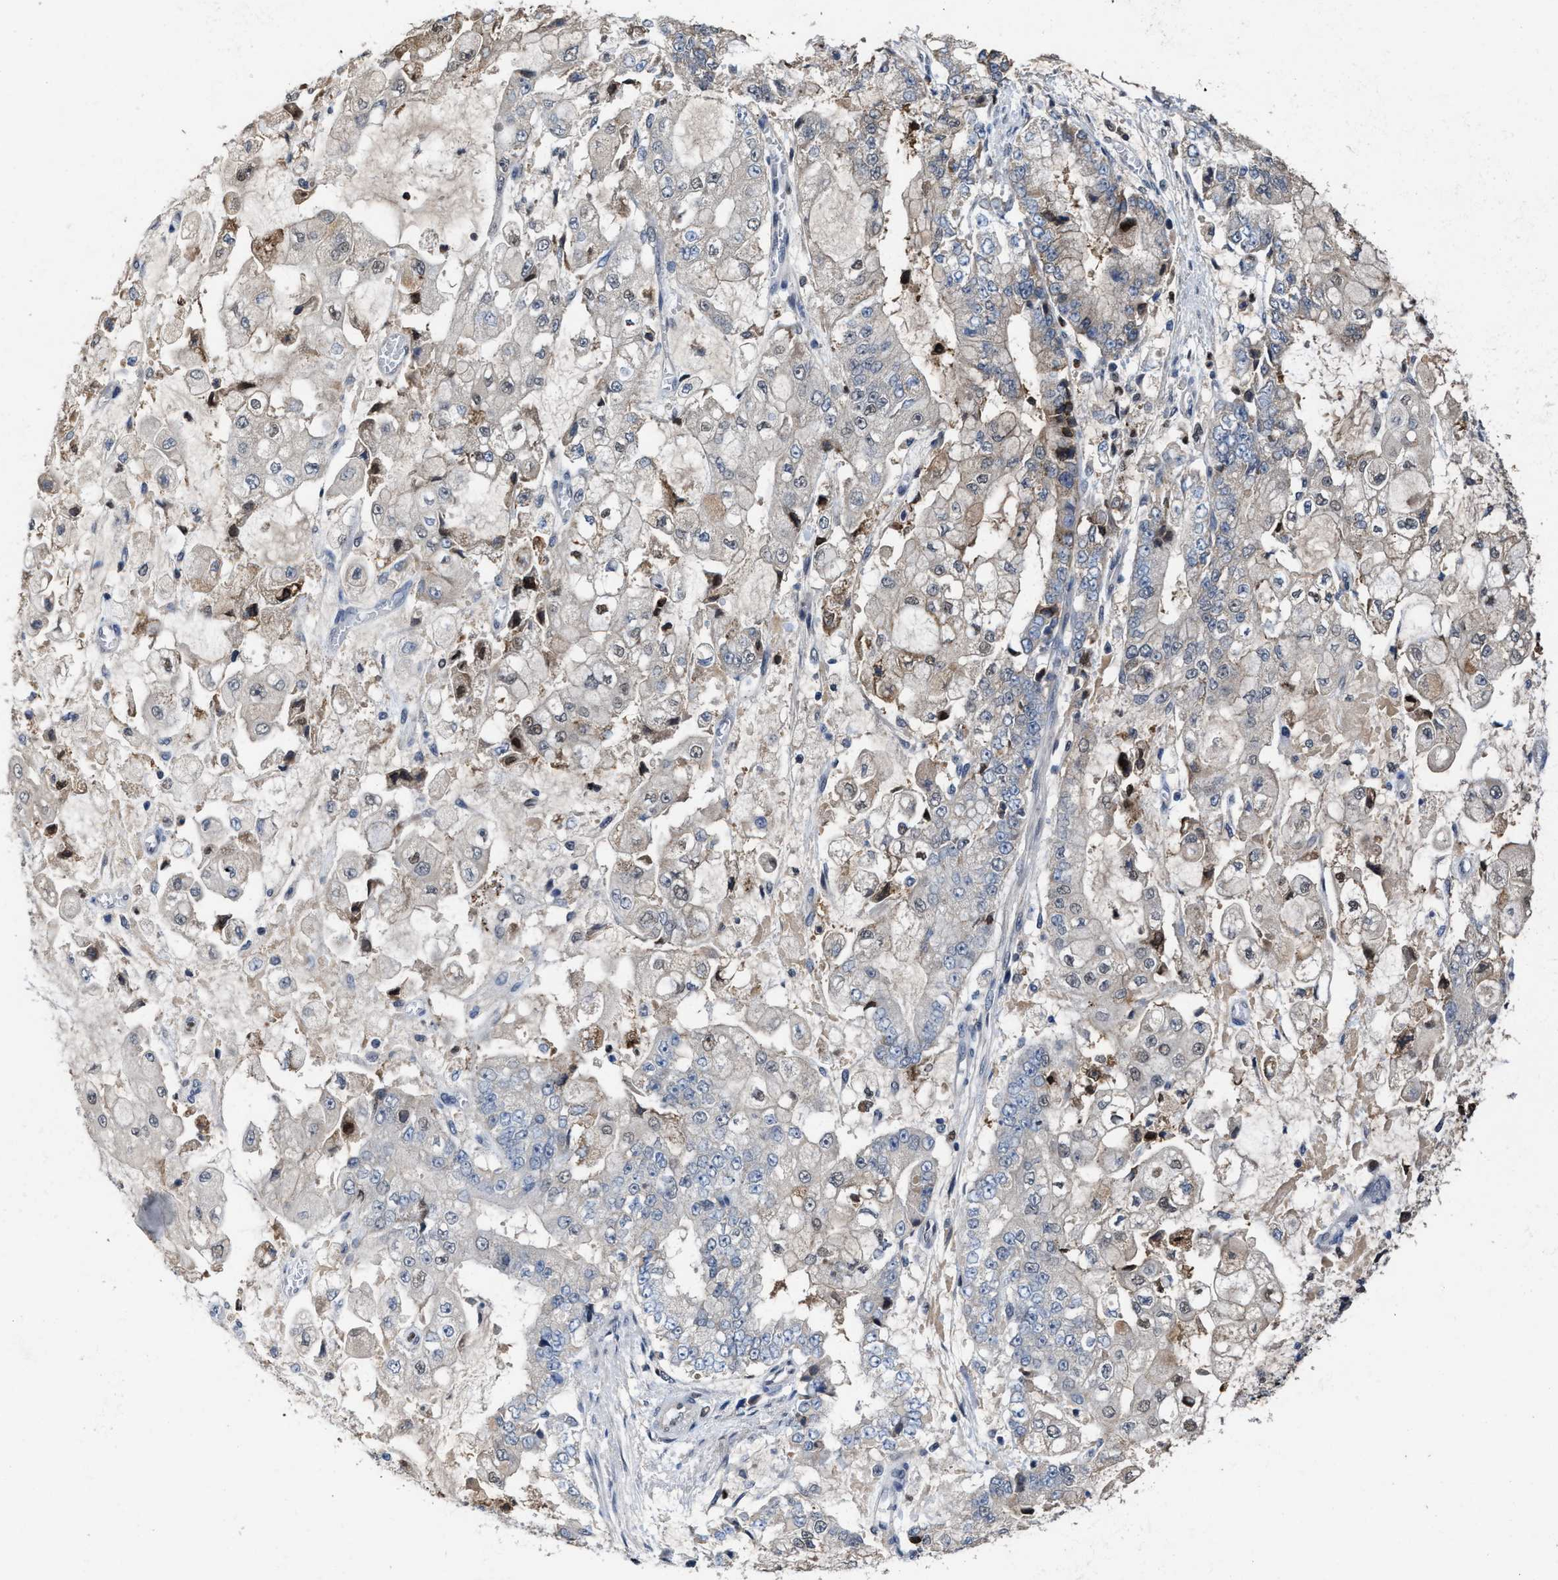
{"staining": {"intensity": "weak", "quantity": "<25%", "location": "cytoplasmic/membranous,nuclear"}, "tissue": "stomach cancer", "cell_type": "Tumor cells", "image_type": "cancer", "snomed": [{"axis": "morphology", "description": "Adenocarcinoma, NOS"}, {"axis": "topography", "description": "Stomach"}], "caption": "This photomicrograph is of stomach adenocarcinoma stained with immunohistochemistry (IHC) to label a protein in brown with the nuclei are counter-stained blue. There is no positivity in tumor cells. (Immunohistochemistry (ihc), brightfield microscopy, high magnification).", "gene": "ZNF20", "patient": {"sex": "male", "age": 76}}